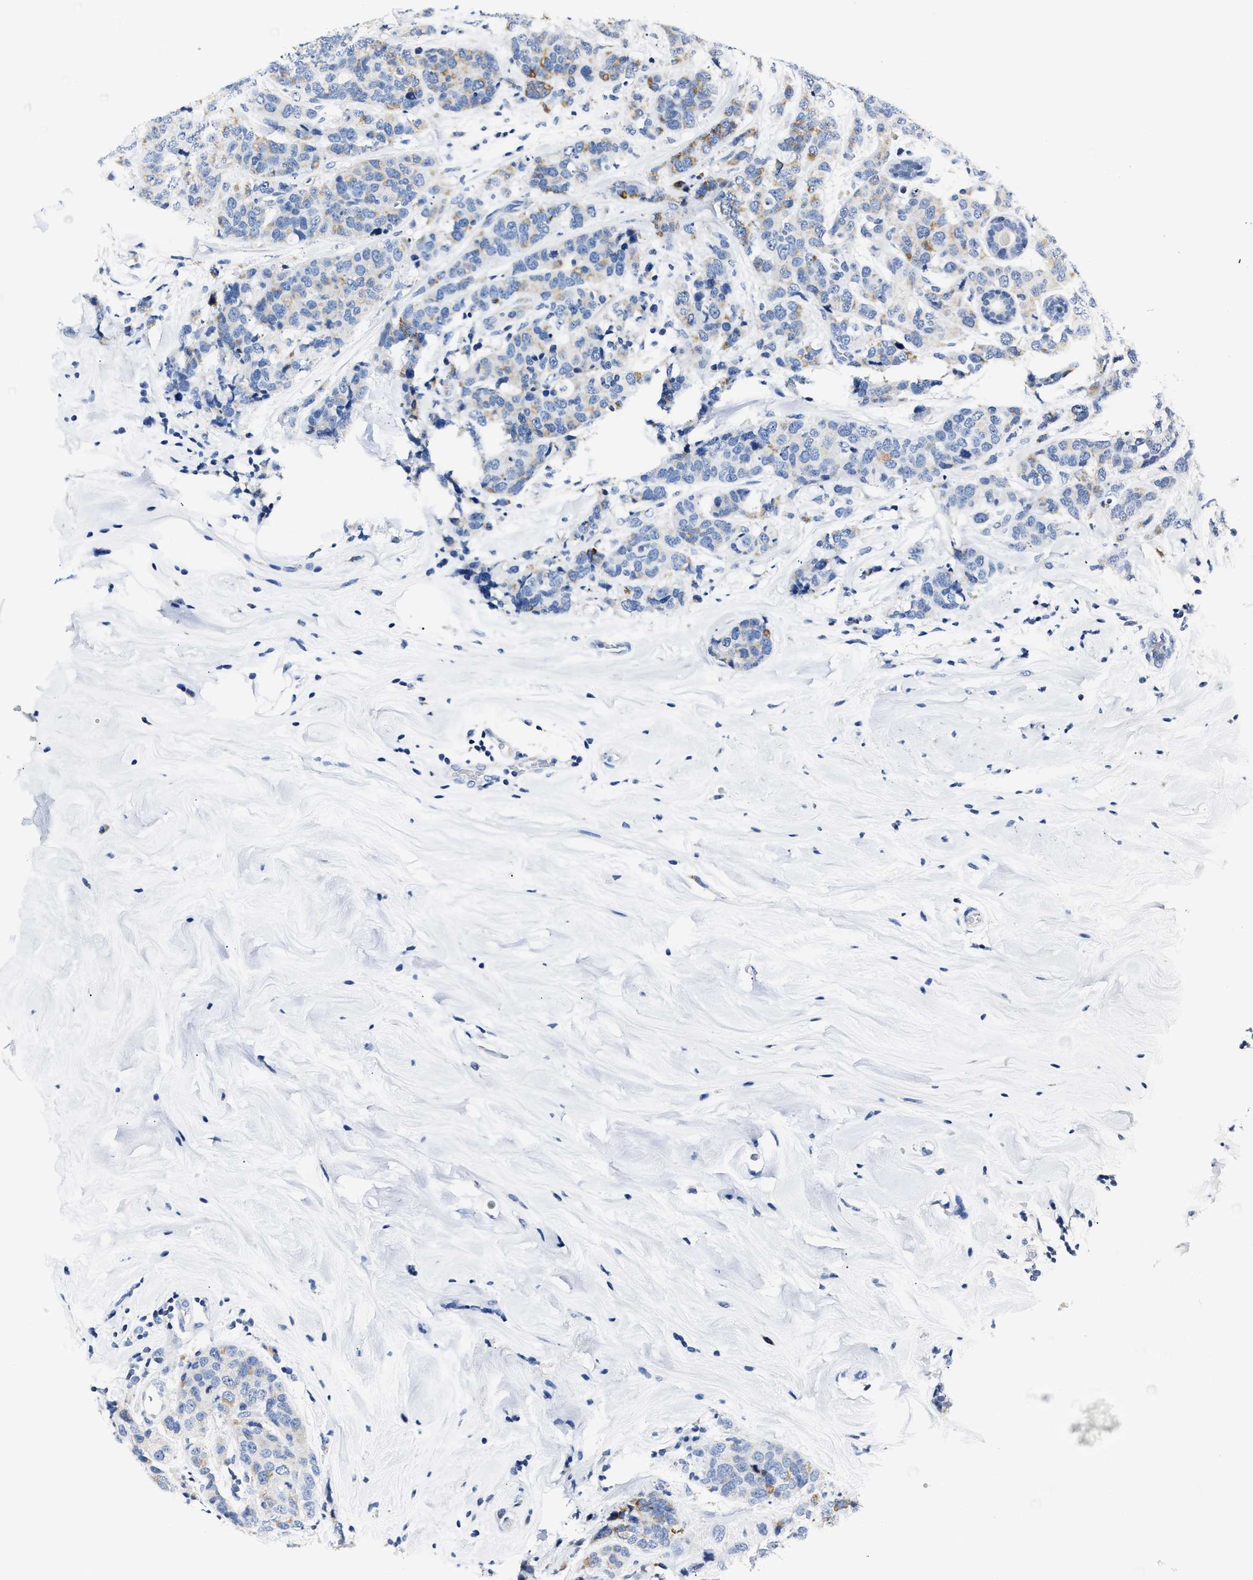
{"staining": {"intensity": "moderate", "quantity": "25%-75%", "location": "cytoplasmic/membranous"}, "tissue": "breast cancer", "cell_type": "Tumor cells", "image_type": "cancer", "snomed": [{"axis": "morphology", "description": "Lobular carcinoma"}, {"axis": "topography", "description": "Breast"}], "caption": "Tumor cells demonstrate moderate cytoplasmic/membranous positivity in approximately 25%-75% of cells in breast lobular carcinoma.", "gene": "AMACR", "patient": {"sex": "female", "age": 59}}